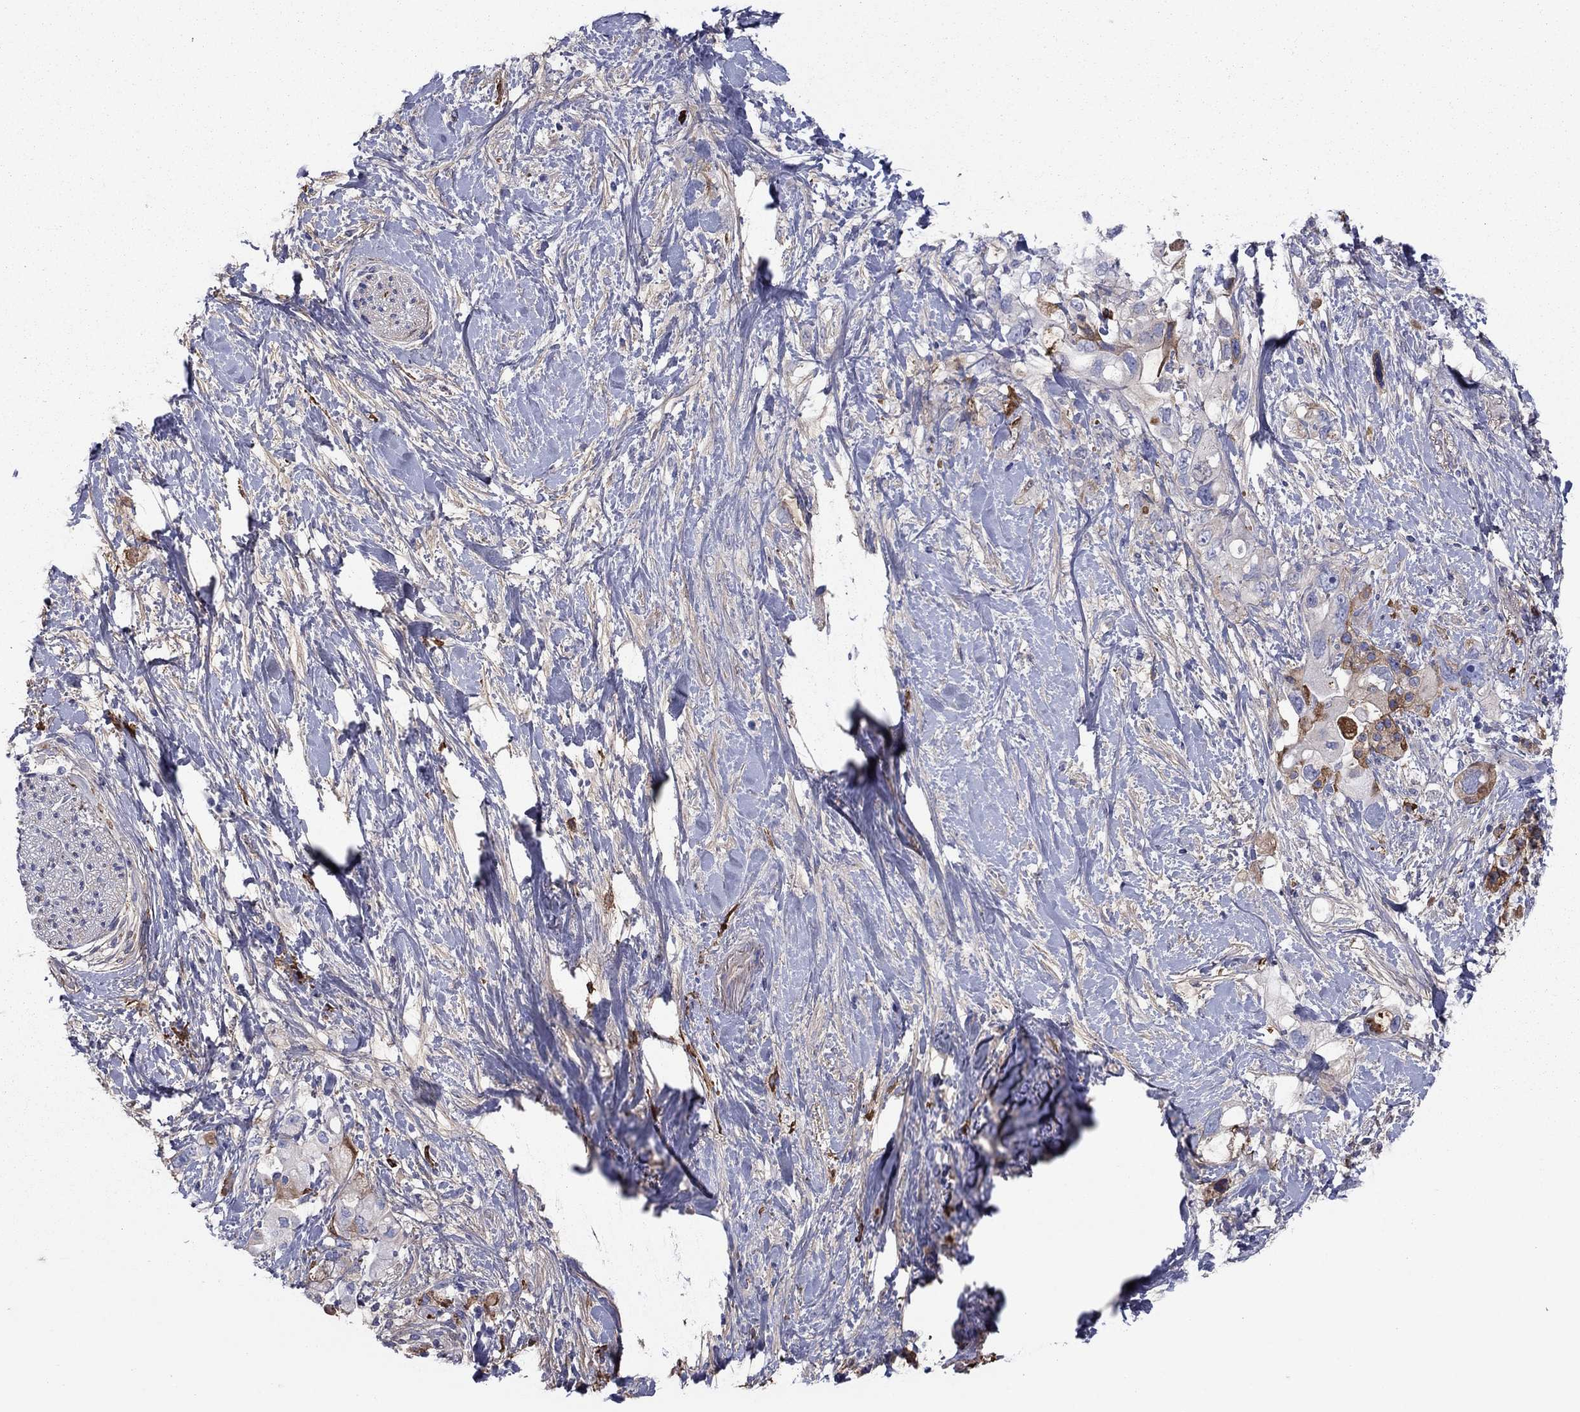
{"staining": {"intensity": "strong", "quantity": "<25%", "location": "cytoplasmic/membranous"}, "tissue": "pancreatic cancer", "cell_type": "Tumor cells", "image_type": "cancer", "snomed": [{"axis": "morphology", "description": "Adenocarcinoma, NOS"}, {"axis": "topography", "description": "Pancreas"}], "caption": "Tumor cells show medium levels of strong cytoplasmic/membranous positivity in about <25% of cells in human pancreatic adenocarcinoma.", "gene": "HPX", "patient": {"sex": "female", "age": 56}}